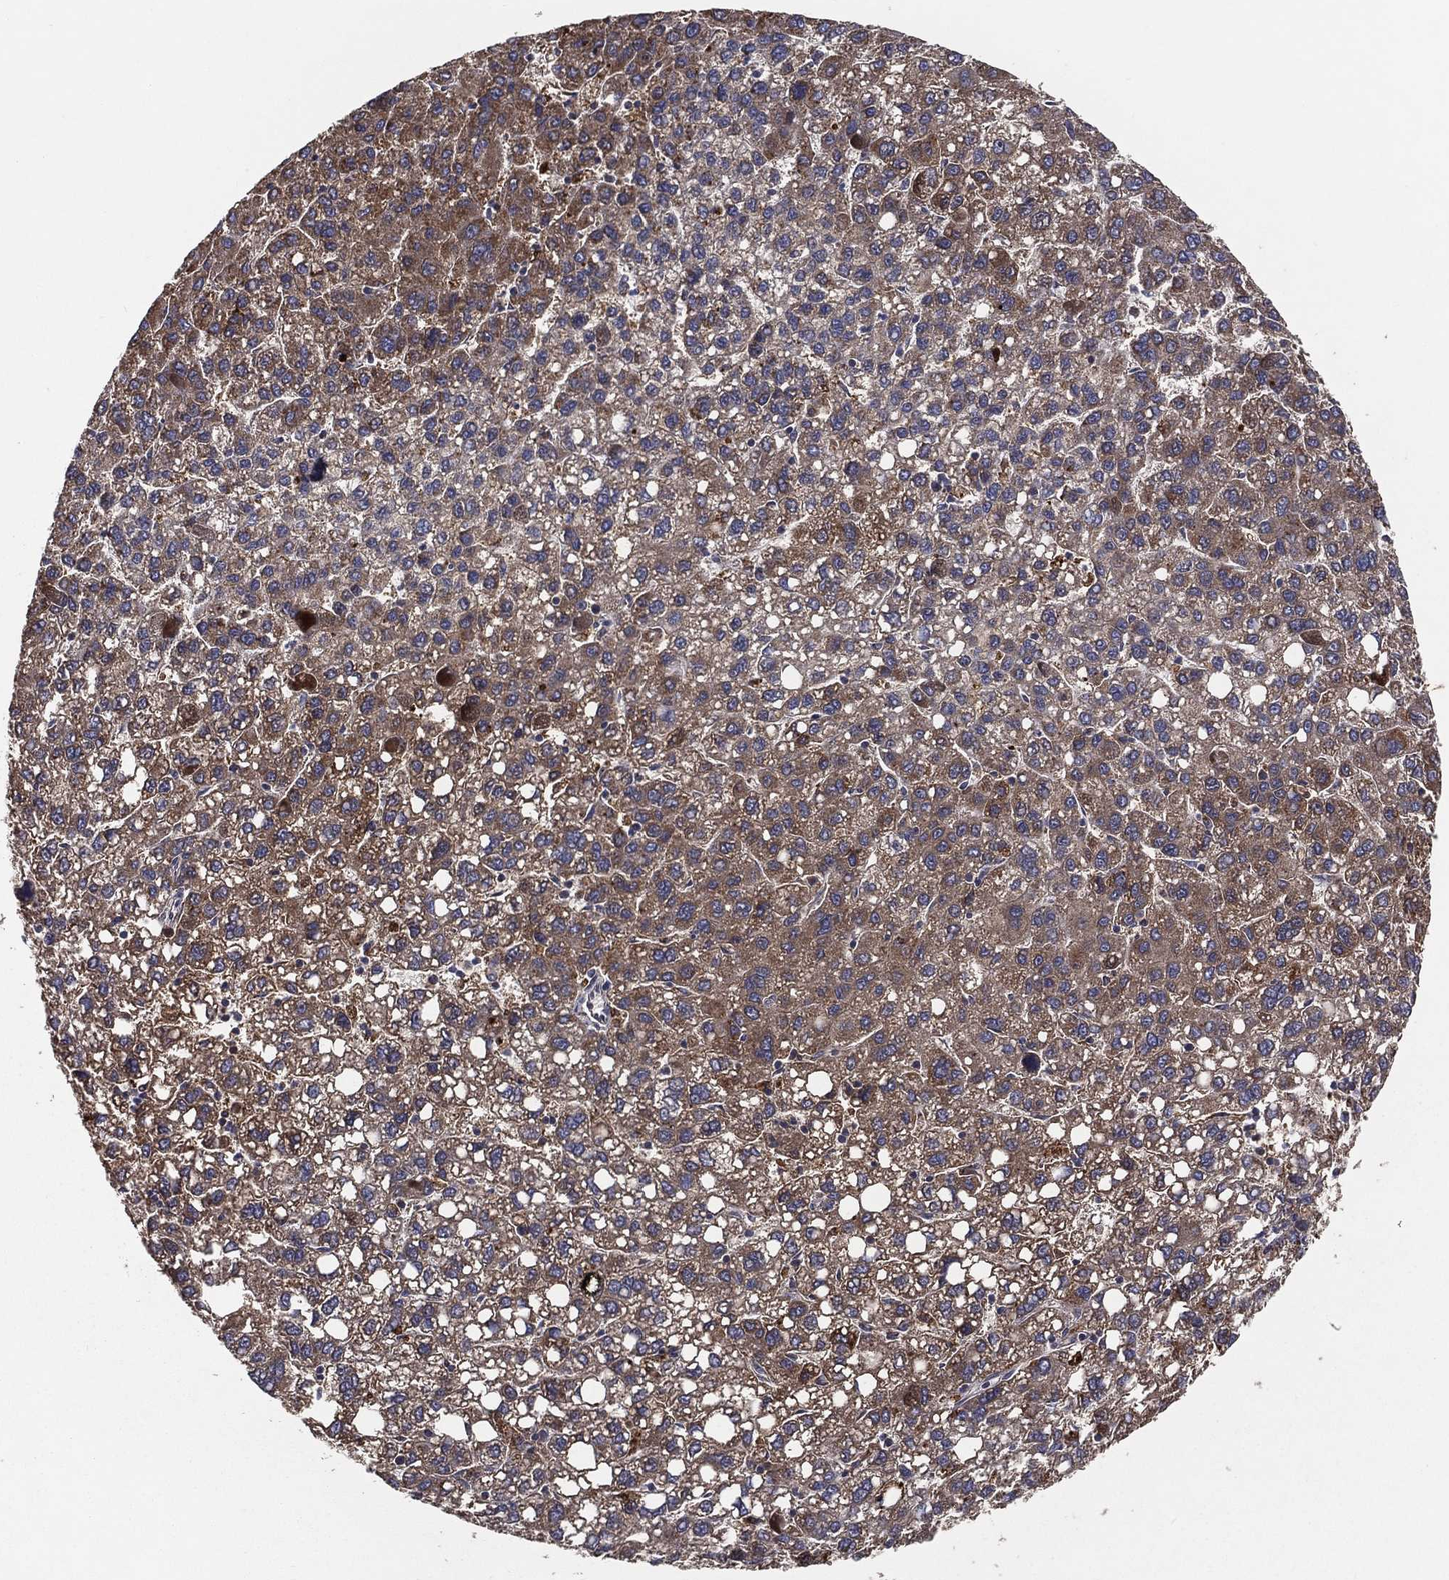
{"staining": {"intensity": "moderate", "quantity": ">75%", "location": "cytoplasmic/membranous"}, "tissue": "liver cancer", "cell_type": "Tumor cells", "image_type": "cancer", "snomed": [{"axis": "morphology", "description": "Carcinoma, Hepatocellular, NOS"}, {"axis": "topography", "description": "Liver"}], "caption": "This is a photomicrograph of immunohistochemistry (IHC) staining of liver cancer (hepatocellular carcinoma), which shows moderate expression in the cytoplasmic/membranous of tumor cells.", "gene": "MT-ND1", "patient": {"sex": "female", "age": 82}}